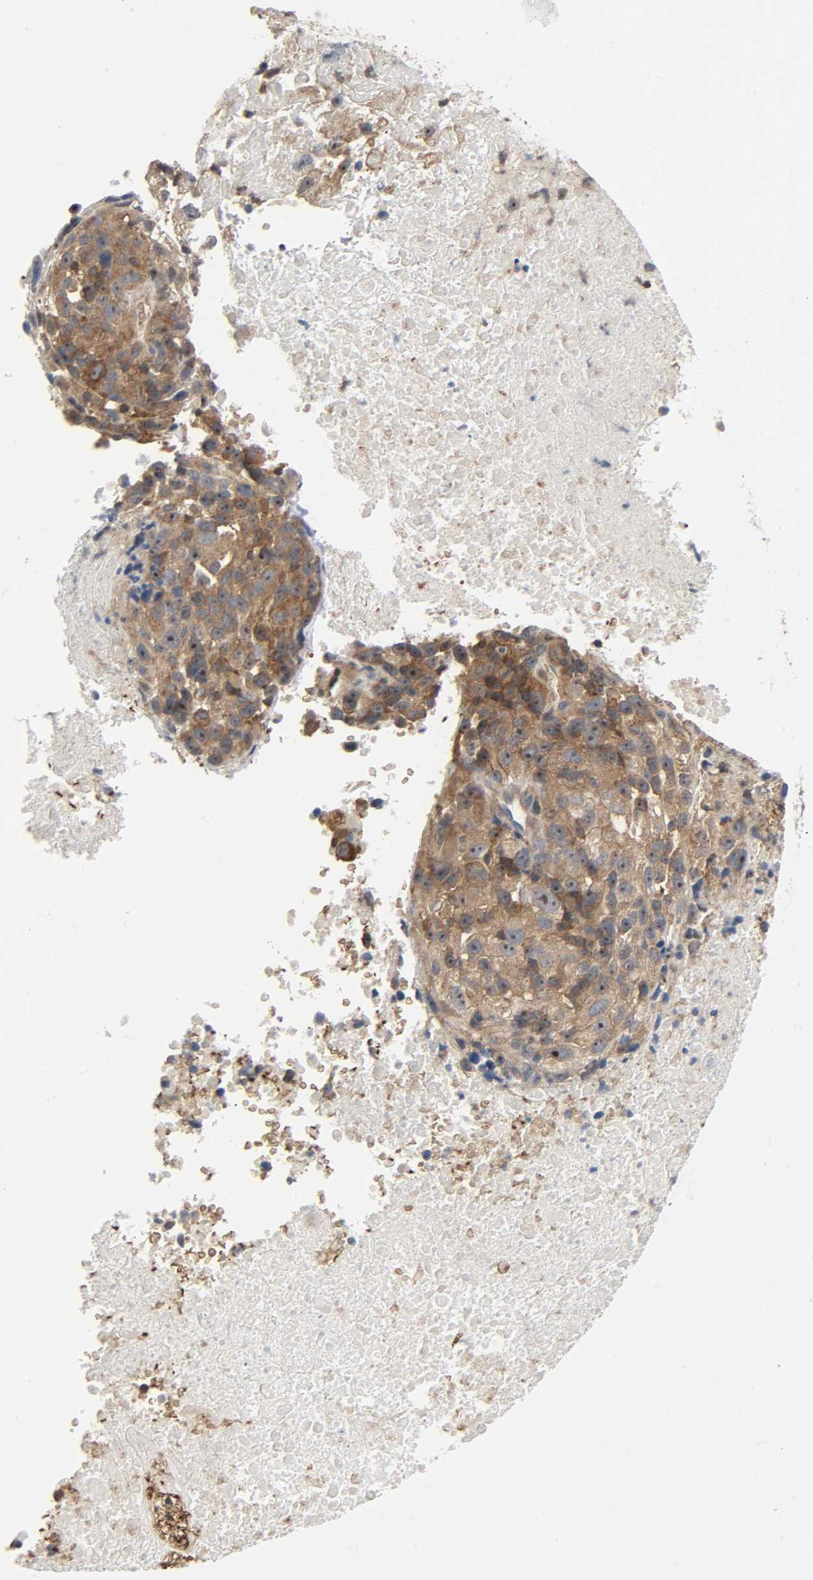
{"staining": {"intensity": "strong", "quantity": ">75%", "location": "cytoplasmic/membranous,nuclear"}, "tissue": "melanoma", "cell_type": "Tumor cells", "image_type": "cancer", "snomed": [{"axis": "morphology", "description": "Malignant melanoma, Metastatic site"}, {"axis": "topography", "description": "Cerebral cortex"}], "caption": "Human malignant melanoma (metastatic site) stained for a protein (brown) reveals strong cytoplasmic/membranous and nuclear positive expression in approximately >75% of tumor cells.", "gene": "PLEKHA2", "patient": {"sex": "female", "age": 52}}